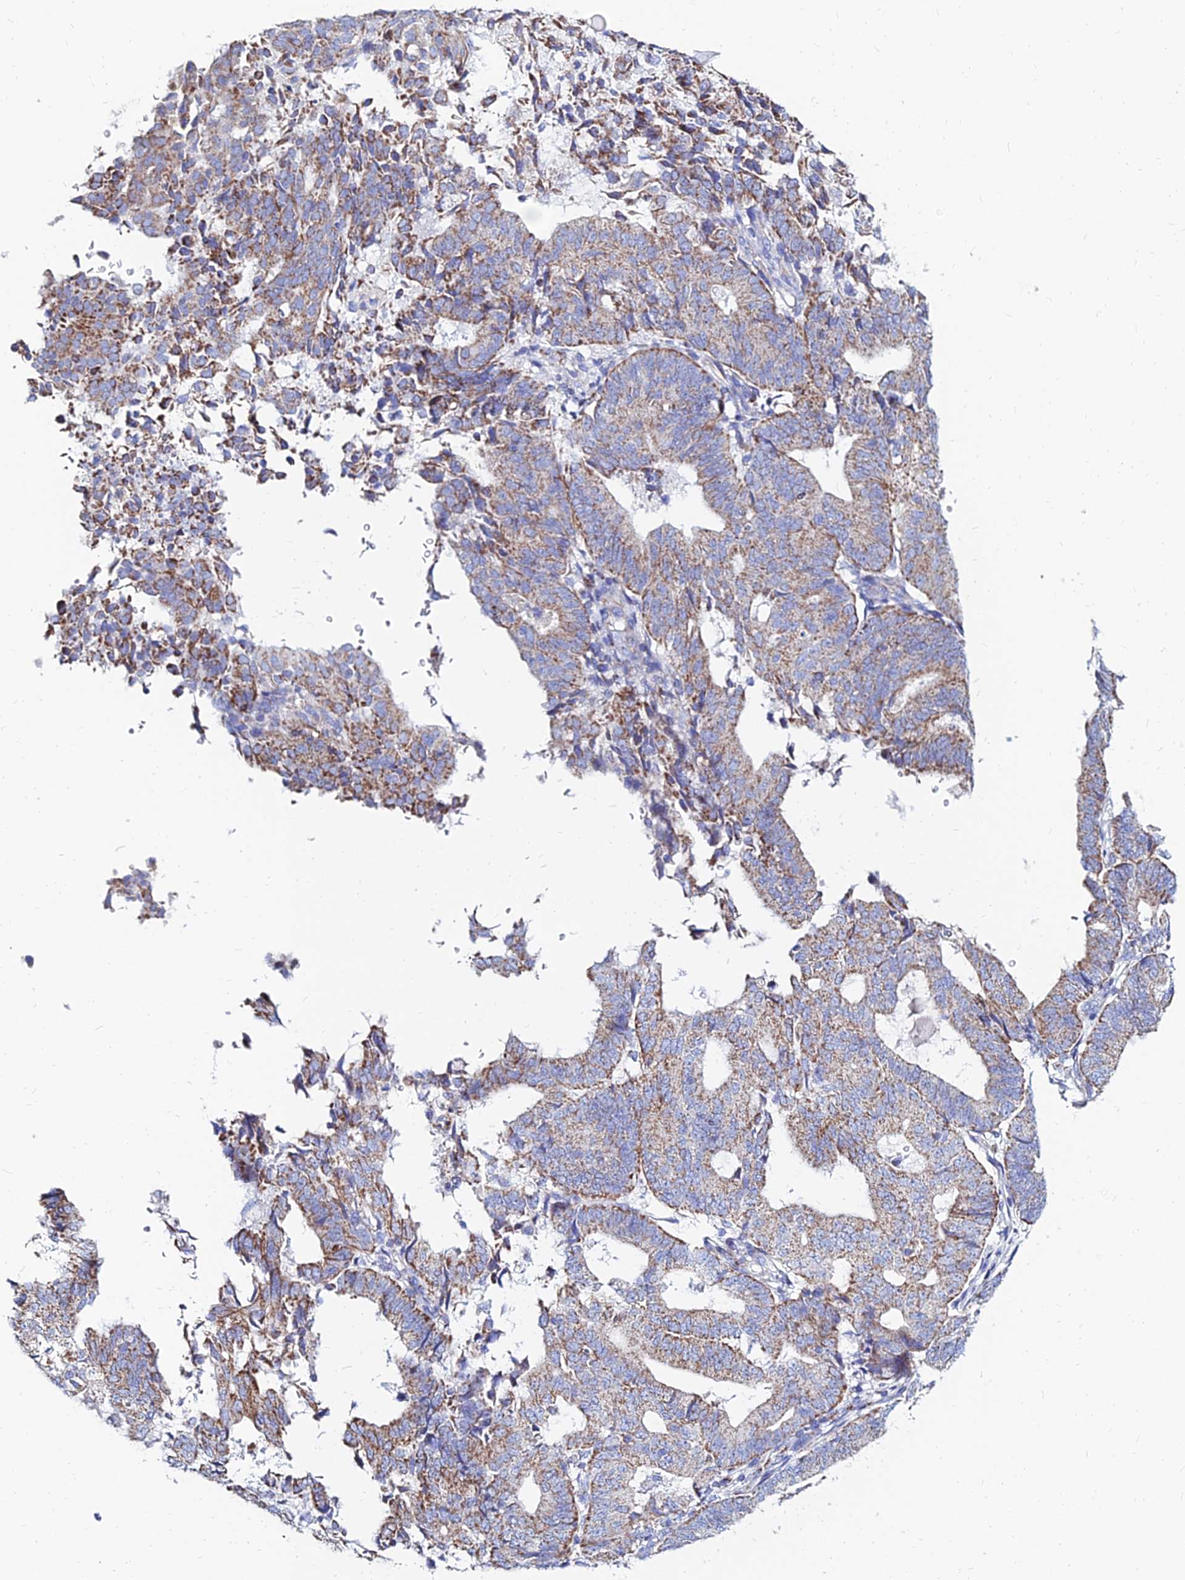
{"staining": {"intensity": "moderate", "quantity": ">75%", "location": "cytoplasmic/membranous"}, "tissue": "endometrial cancer", "cell_type": "Tumor cells", "image_type": "cancer", "snomed": [{"axis": "morphology", "description": "Adenocarcinoma, NOS"}, {"axis": "topography", "description": "Endometrium"}], "caption": "Adenocarcinoma (endometrial) stained for a protein displays moderate cytoplasmic/membranous positivity in tumor cells.", "gene": "MGST1", "patient": {"sex": "female", "age": 70}}